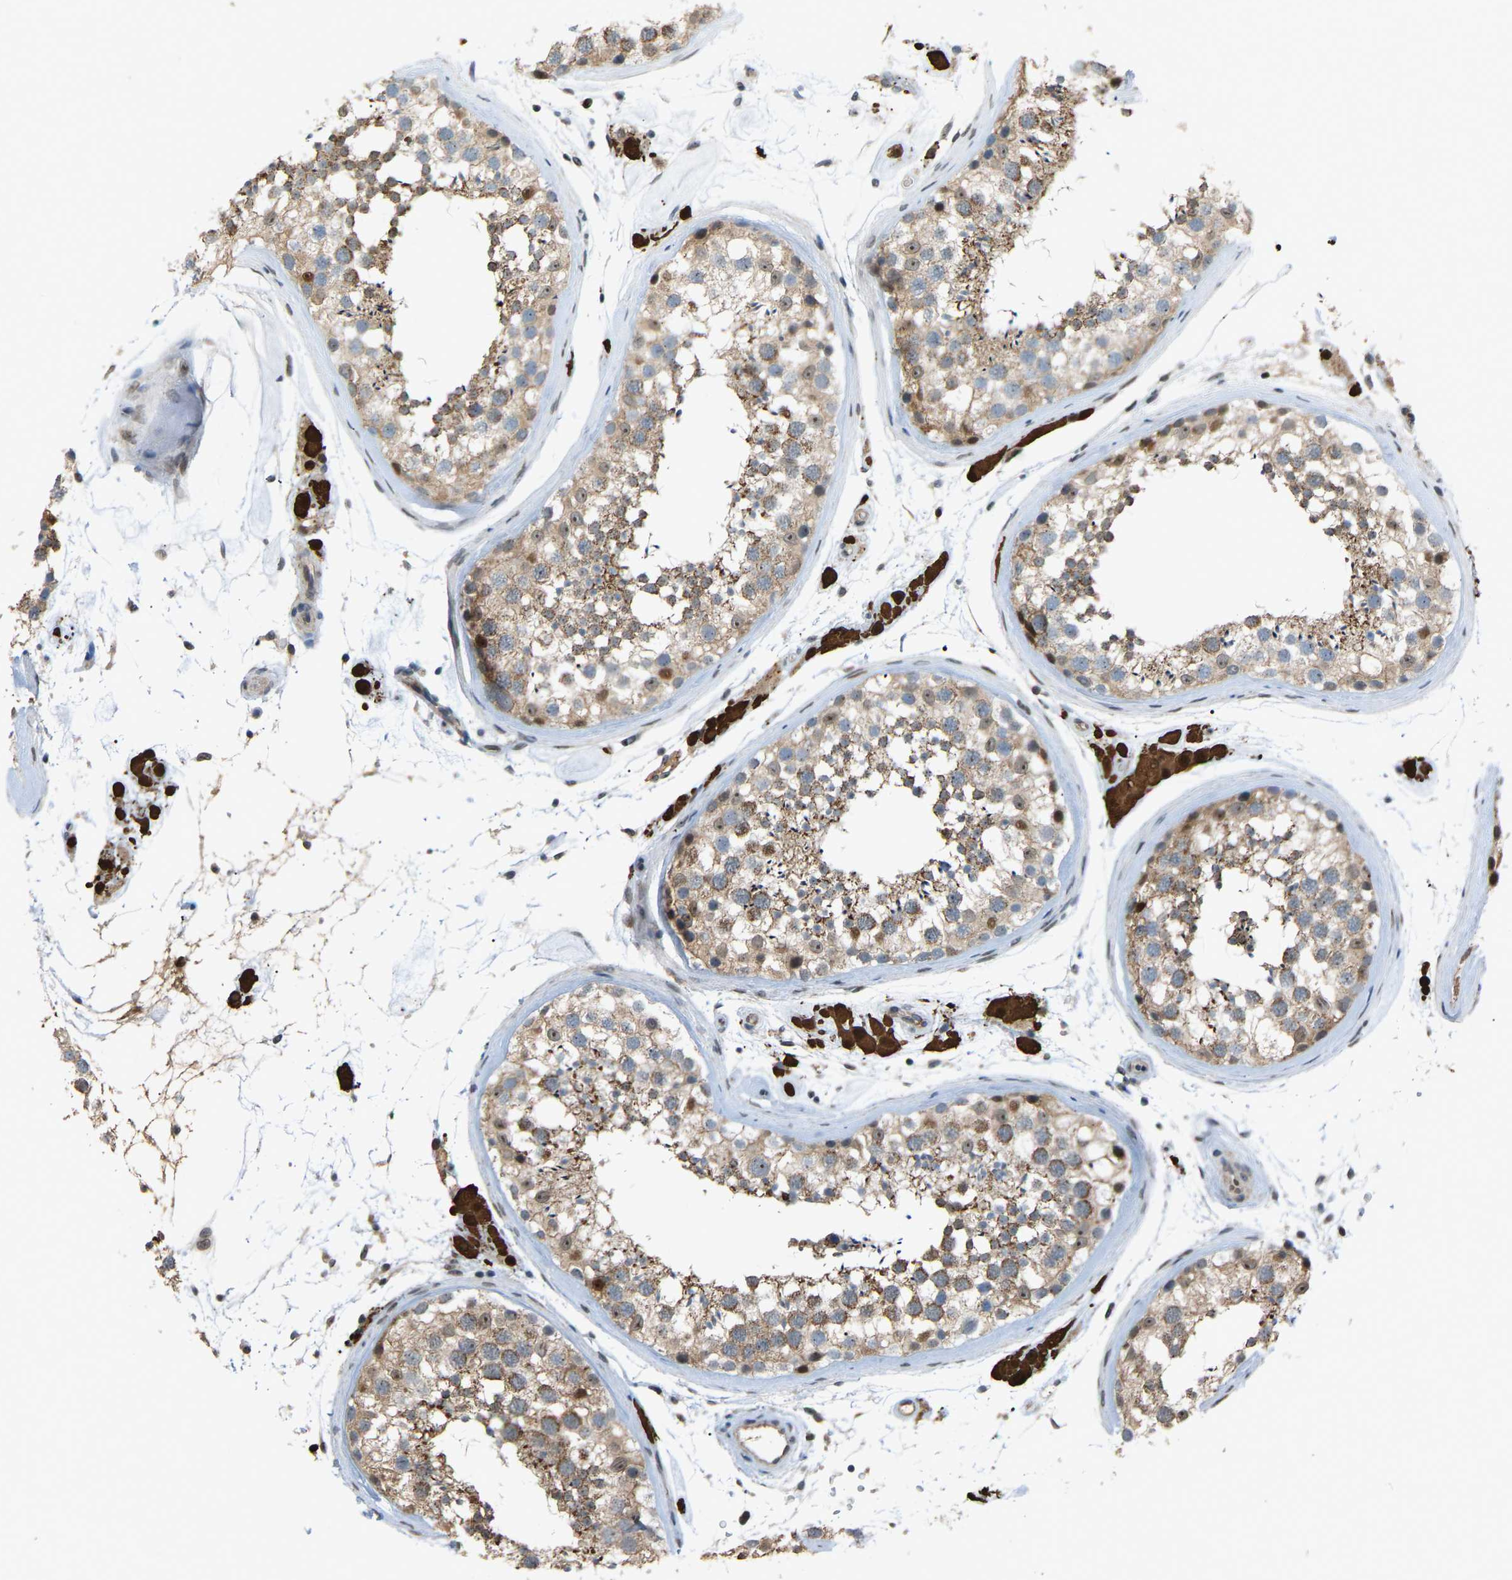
{"staining": {"intensity": "moderate", "quantity": ">75%", "location": "cytoplasmic/membranous"}, "tissue": "testis", "cell_type": "Cells in seminiferous ducts", "image_type": "normal", "snomed": [{"axis": "morphology", "description": "Normal tissue, NOS"}, {"axis": "topography", "description": "Testis"}], "caption": "IHC of benign testis shows medium levels of moderate cytoplasmic/membranous positivity in approximately >75% of cells in seminiferous ducts. (IHC, brightfield microscopy, high magnification).", "gene": "CROT", "patient": {"sex": "male", "age": 46}}